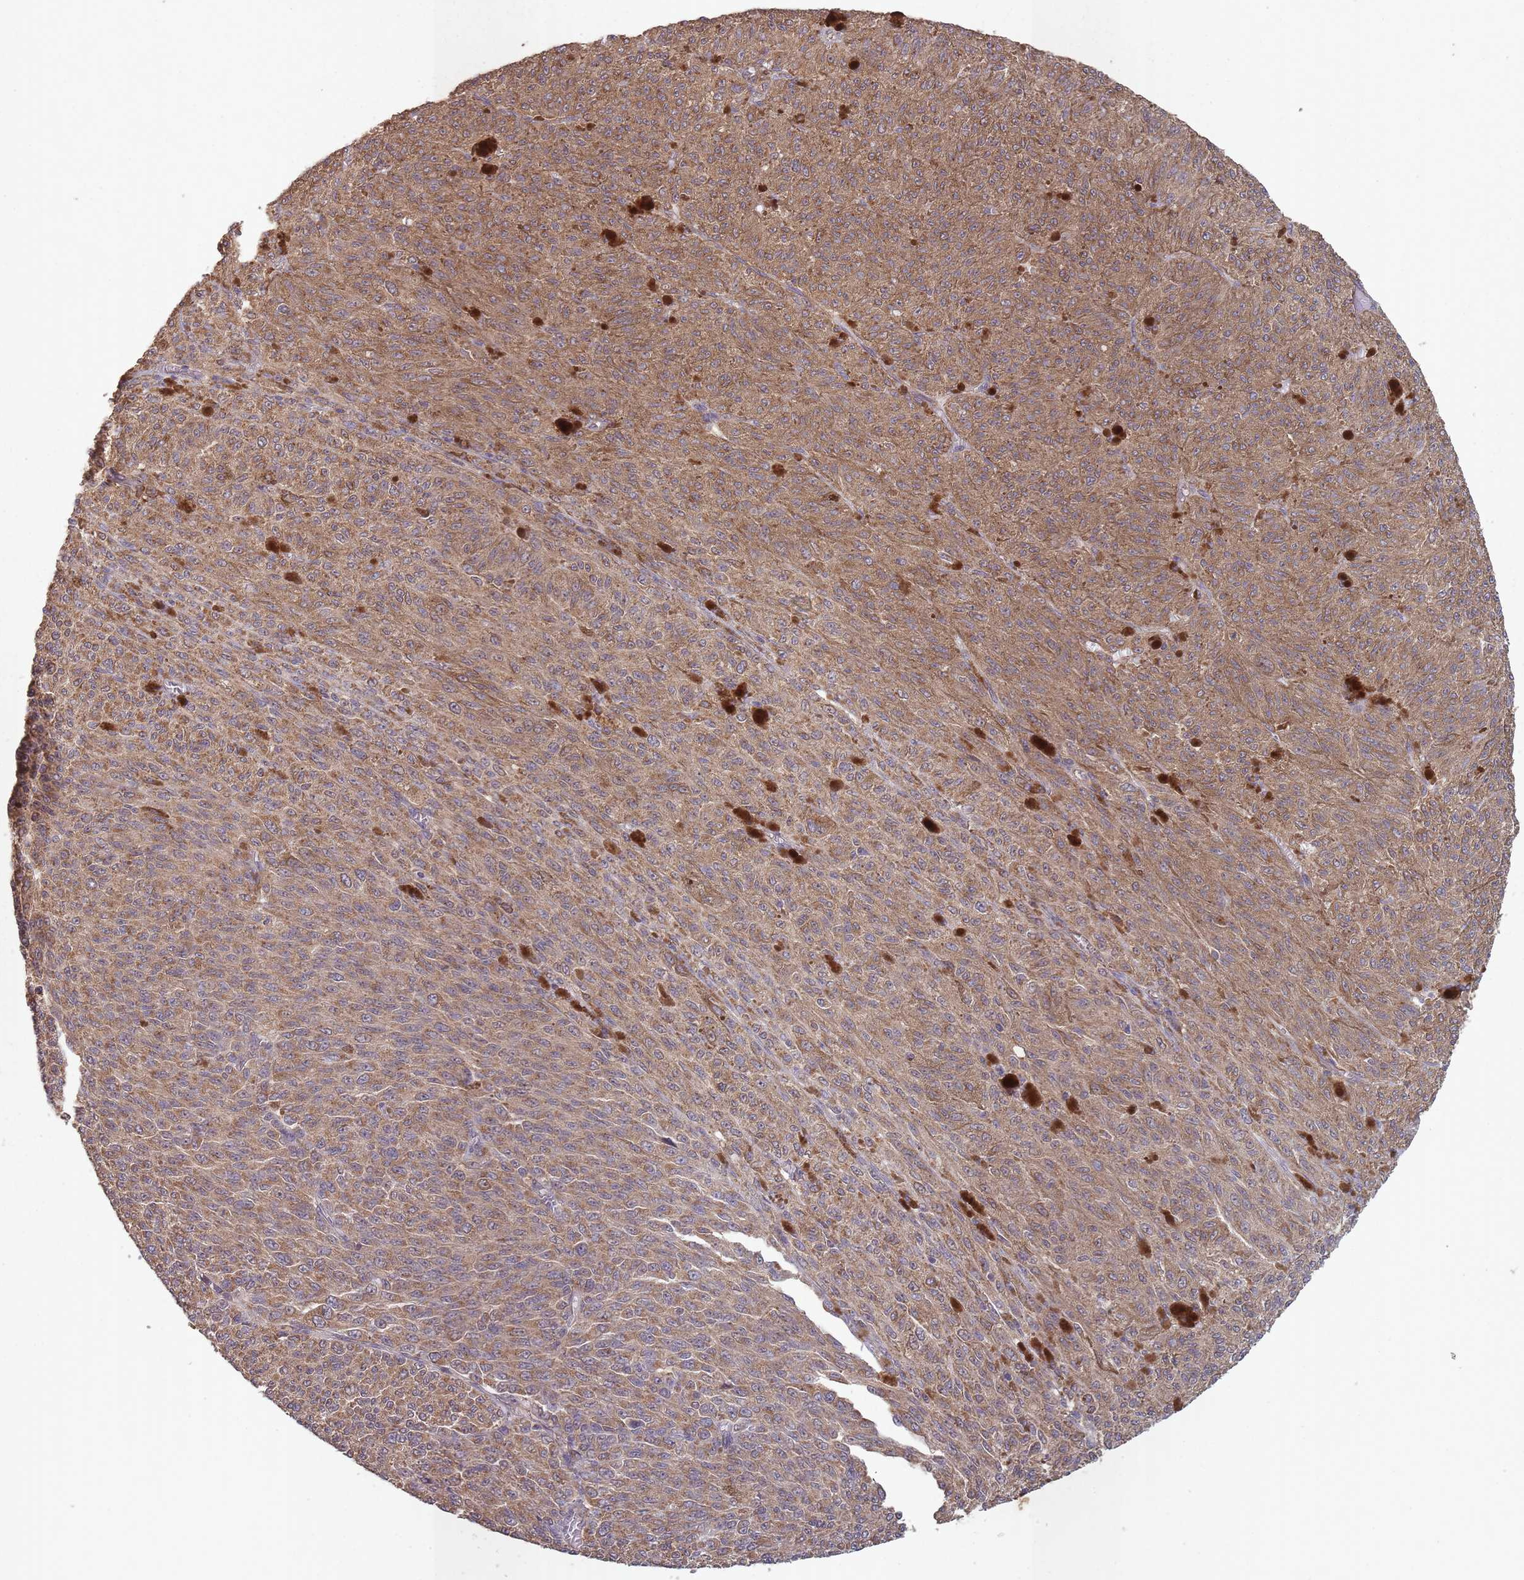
{"staining": {"intensity": "moderate", "quantity": ">75%", "location": "cytoplasmic/membranous"}, "tissue": "melanoma", "cell_type": "Tumor cells", "image_type": "cancer", "snomed": [{"axis": "morphology", "description": "Malignant melanoma, NOS"}, {"axis": "topography", "description": "Skin"}], "caption": "IHC image of neoplastic tissue: human melanoma stained using immunohistochemistry (IHC) demonstrates medium levels of moderate protein expression localized specifically in the cytoplasmic/membranous of tumor cells, appearing as a cytoplasmic/membranous brown color.", "gene": "SANBR", "patient": {"sex": "female", "age": 52}}